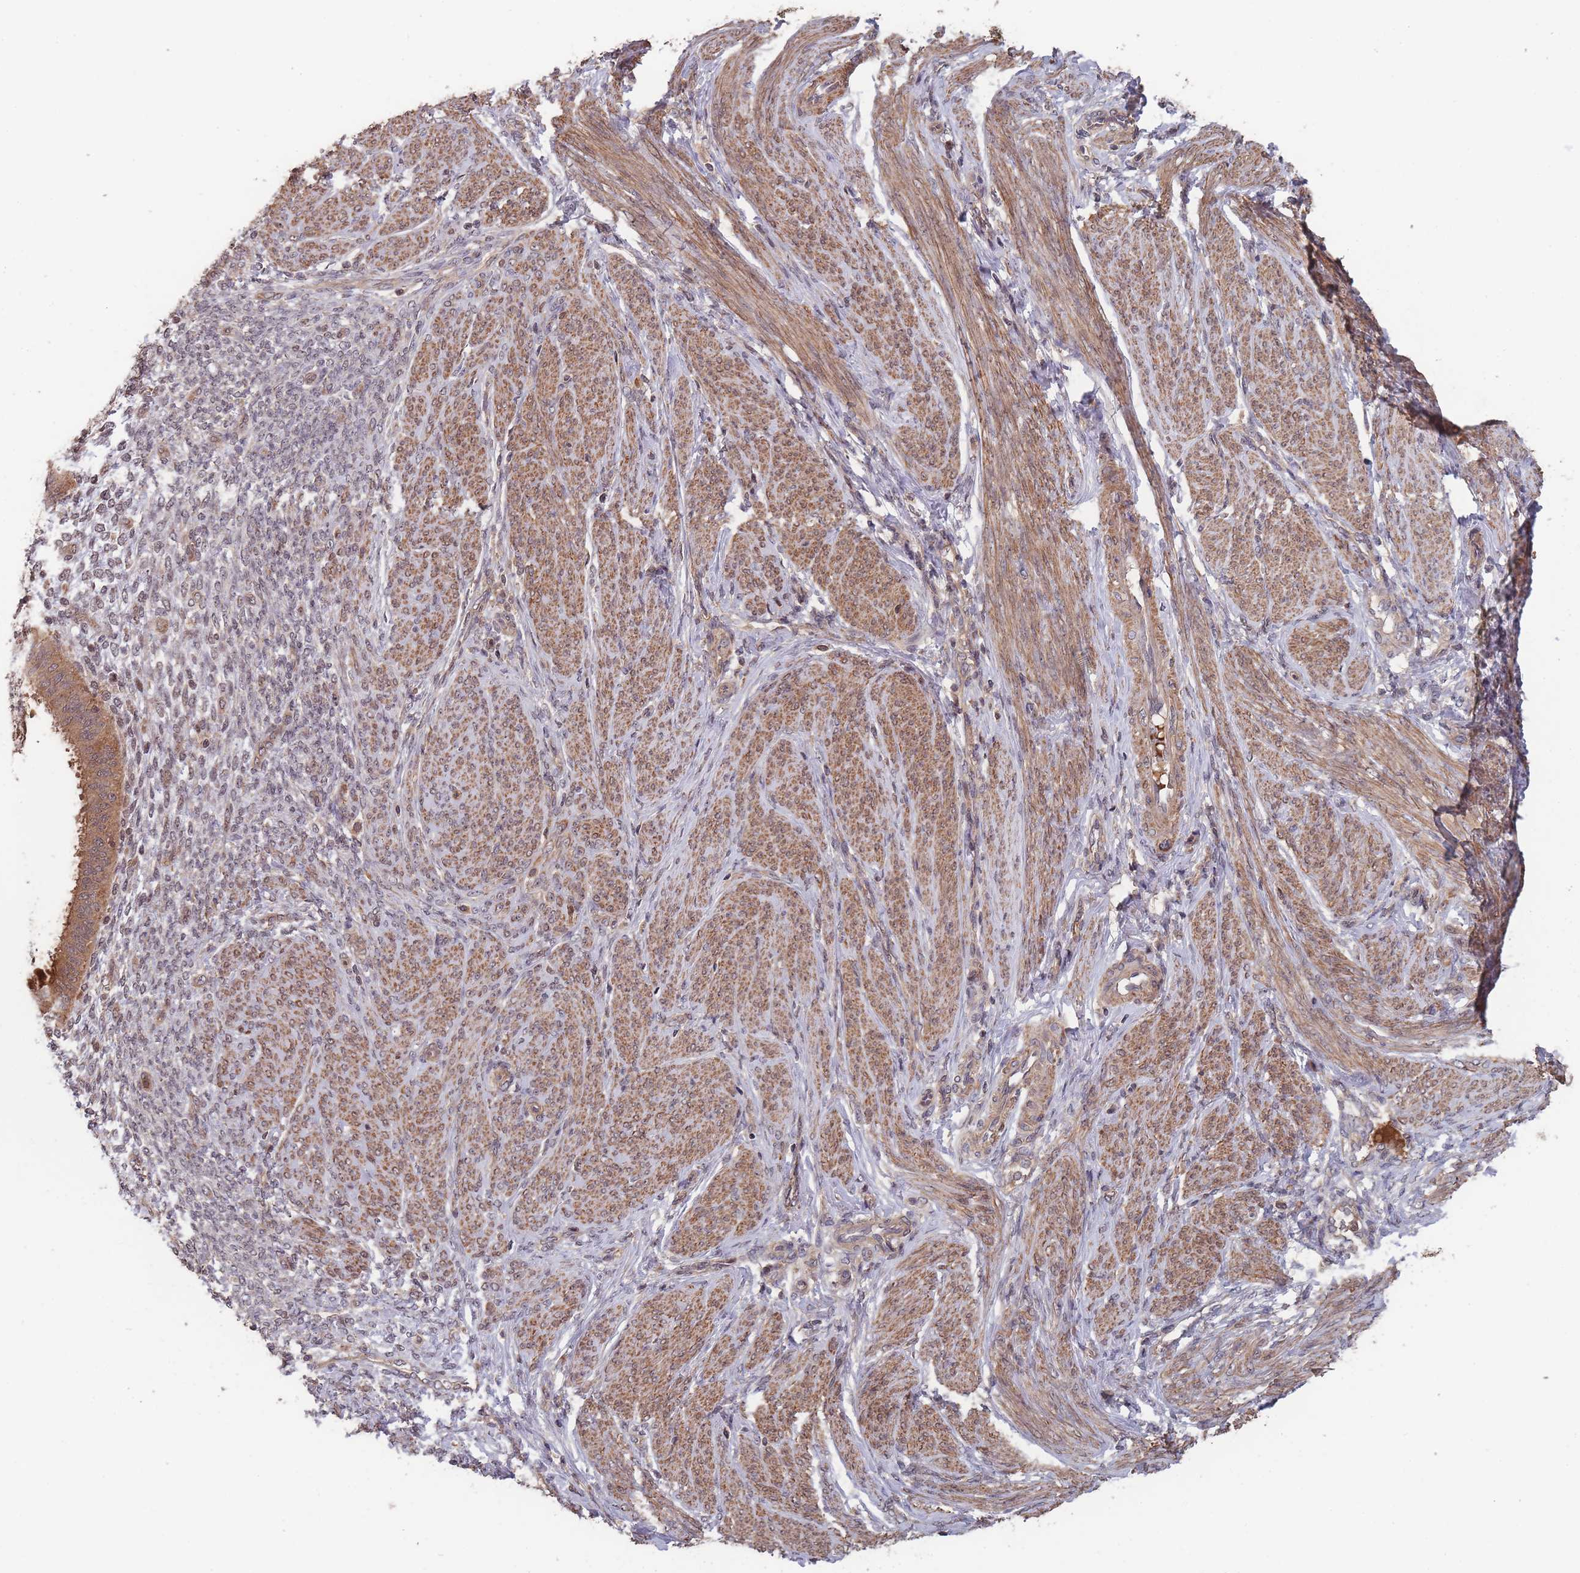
{"staining": {"intensity": "moderate", "quantity": ">75%", "location": "cytoplasmic/membranous"}, "tissue": "cervical cancer", "cell_type": "Tumor cells", "image_type": "cancer", "snomed": [{"axis": "morphology", "description": "Squamous cell carcinoma, NOS"}, {"axis": "topography", "description": "Cervix"}], "caption": "This micrograph displays cervical cancer stained with immunohistochemistry (IHC) to label a protein in brown. The cytoplasmic/membranous of tumor cells show moderate positivity for the protein. Nuclei are counter-stained blue.", "gene": "SF3B1", "patient": {"sex": "female", "age": 41}}